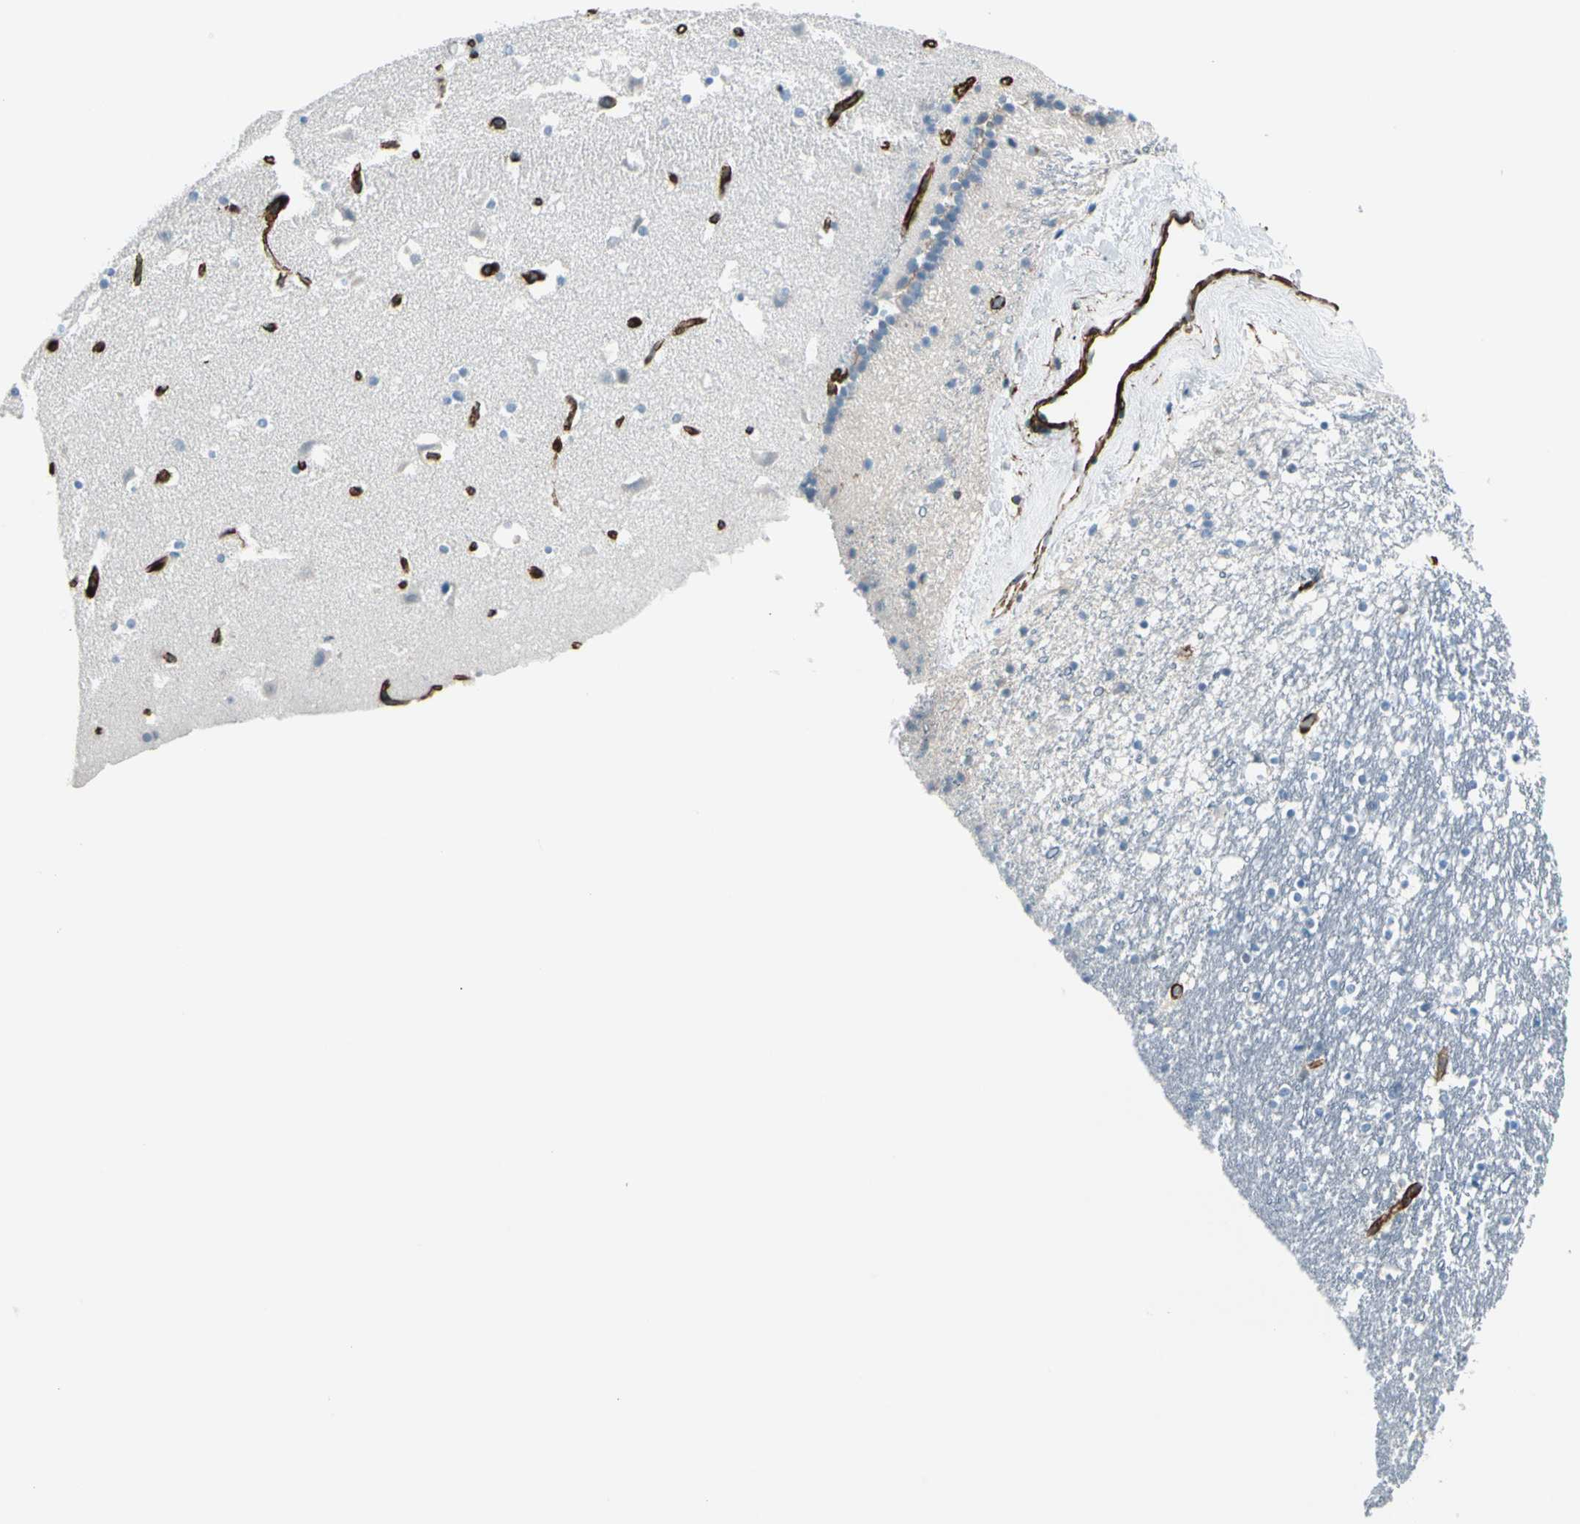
{"staining": {"intensity": "negative", "quantity": "none", "location": "none"}, "tissue": "caudate", "cell_type": "Glial cells", "image_type": "normal", "snomed": [{"axis": "morphology", "description": "Normal tissue, NOS"}, {"axis": "topography", "description": "Lateral ventricle wall"}], "caption": "This is a micrograph of IHC staining of normal caudate, which shows no expression in glial cells.", "gene": "CALD1", "patient": {"sex": "male", "age": 45}}